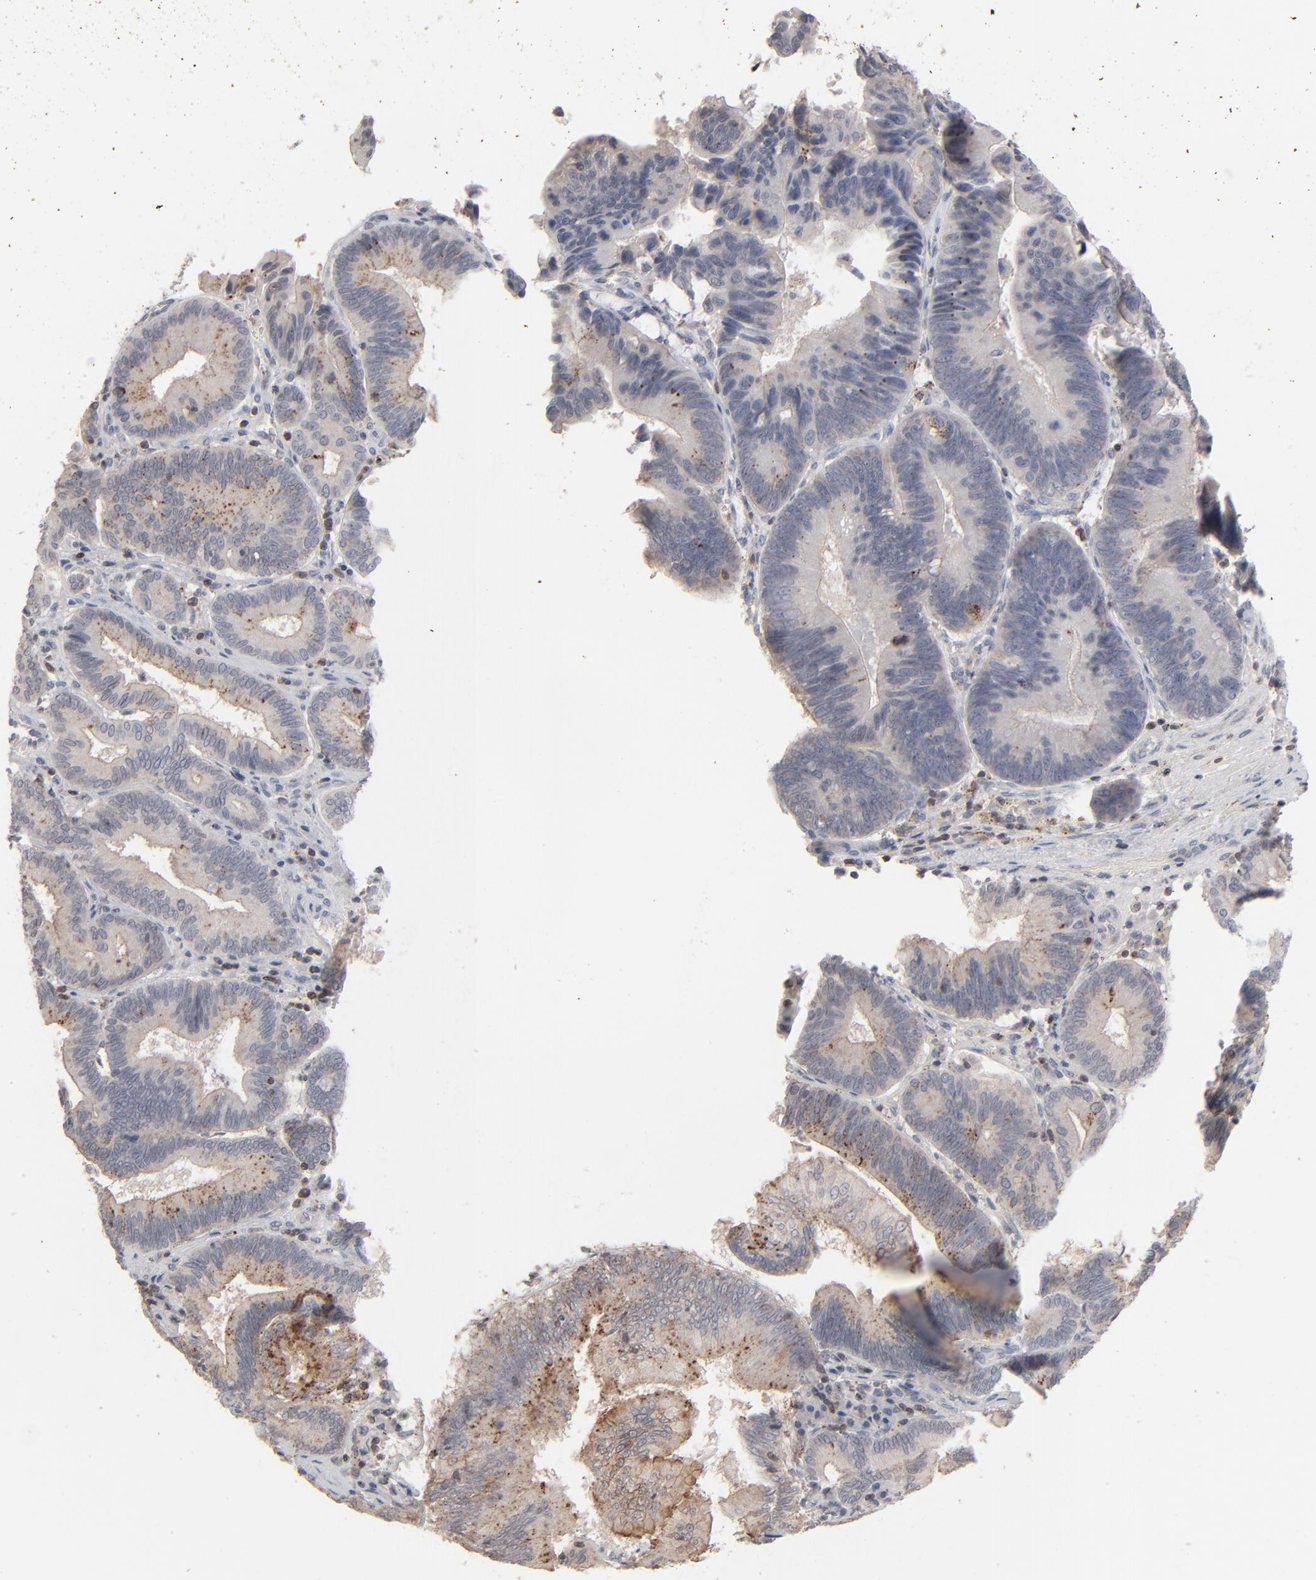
{"staining": {"intensity": "weak", "quantity": ">75%", "location": "cytoplasmic/membranous"}, "tissue": "pancreatic cancer", "cell_type": "Tumor cells", "image_type": "cancer", "snomed": [{"axis": "morphology", "description": "Adenocarcinoma, NOS"}, {"axis": "topography", "description": "Pancreas"}], "caption": "Pancreatic cancer stained with immunohistochemistry exhibits weak cytoplasmic/membranous expression in approximately >75% of tumor cells.", "gene": "STAT4", "patient": {"sex": "male", "age": 82}}